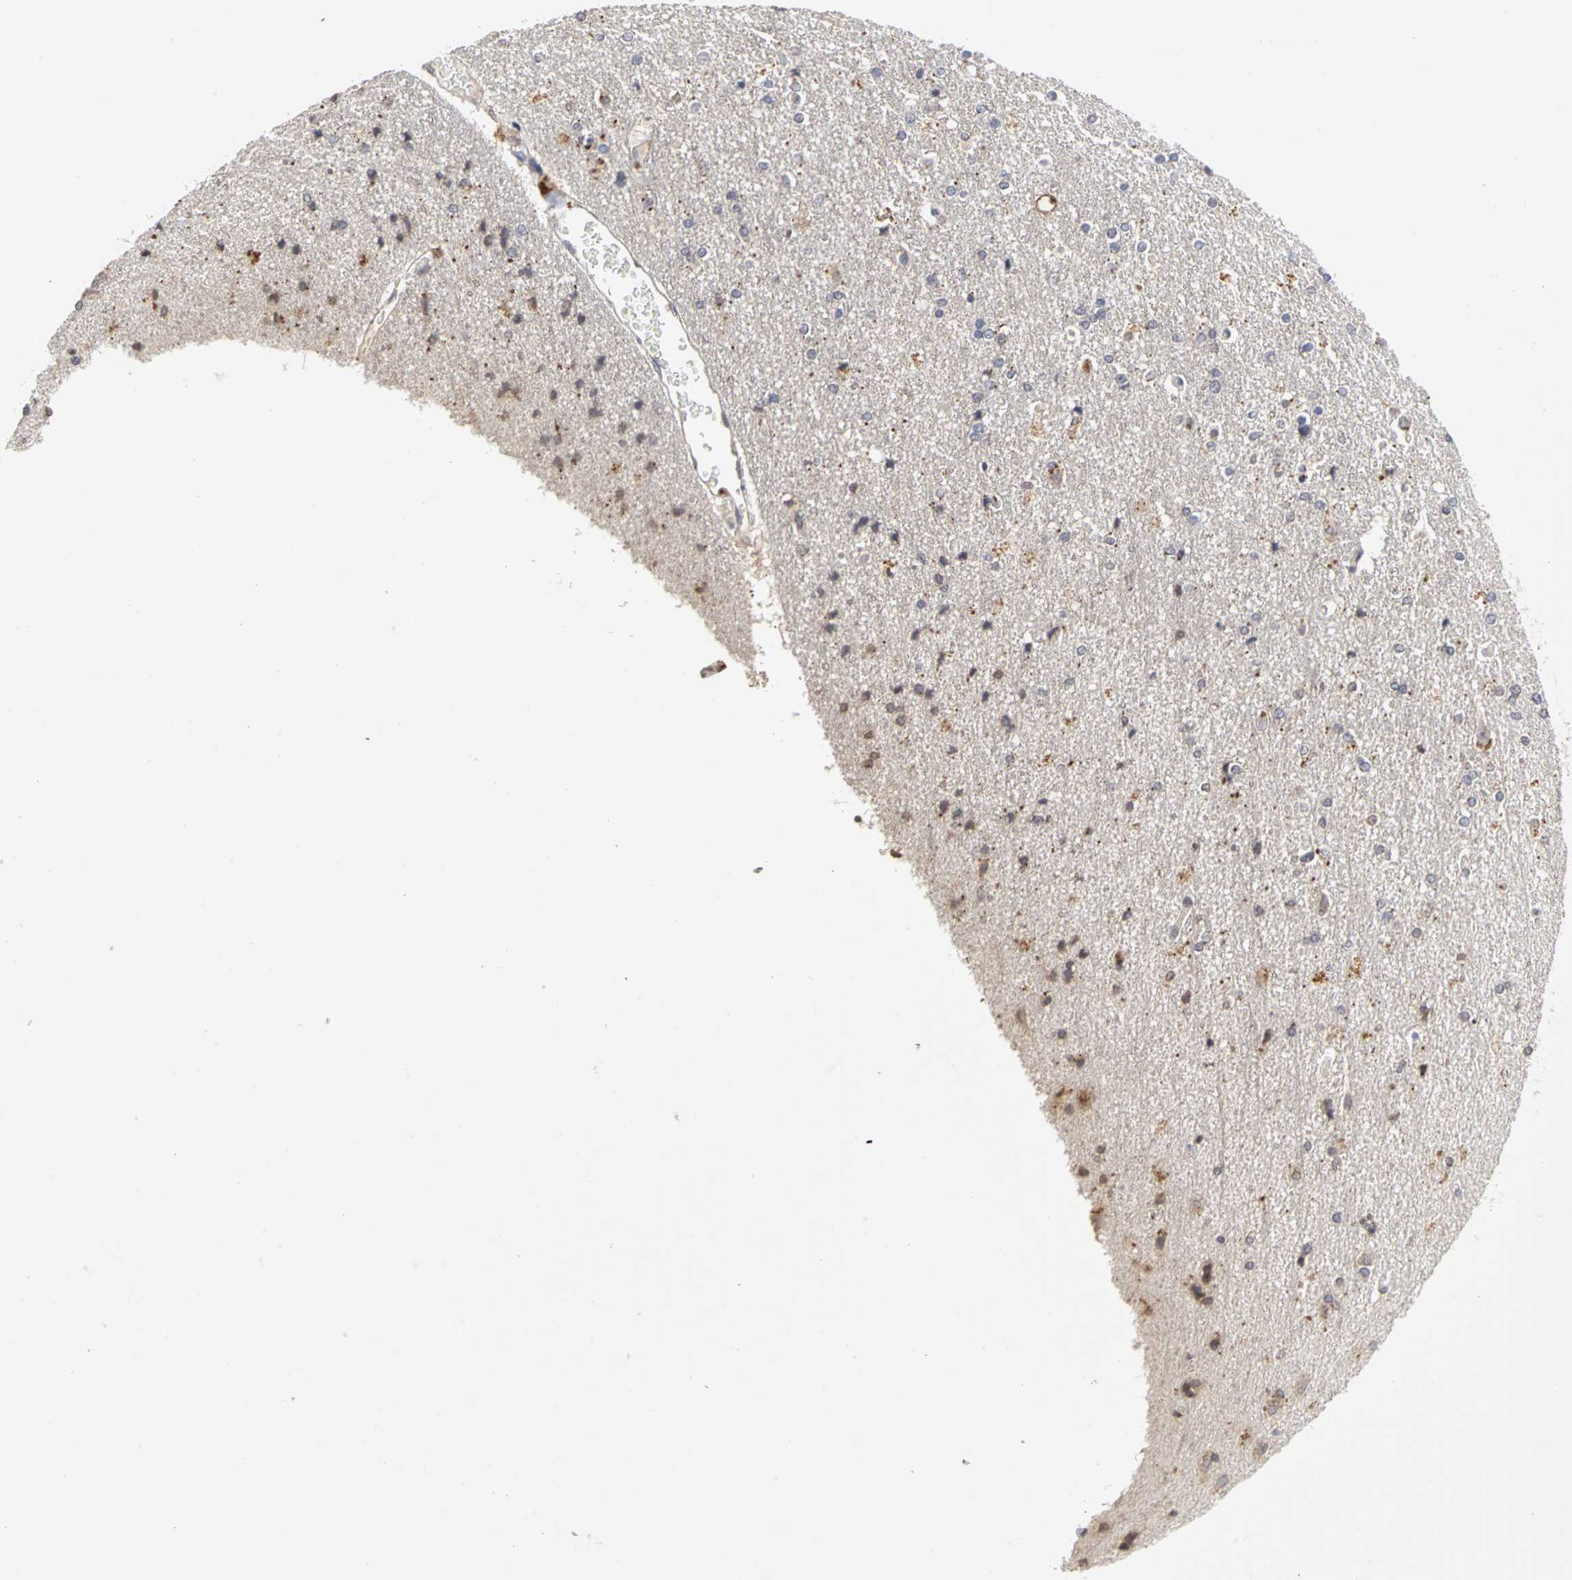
{"staining": {"intensity": "moderate", "quantity": "25%-75%", "location": "cytoplasmic/membranous,nuclear"}, "tissue": "caudate", "cell_type": "Glial cells", "image_type": "normal", "snomed": [{"axis": "morphology", "description": "Normal tissue, NOS"}, {"axis": "topography", "description": "Lateral ventricle wall"}], "caption": "Caudate was stained to show a protein in brown. There is medium levels of moderate cytoplasmic/membranous,nuclear positivity in approximately 25%-75% of glial cells. The staining is performed using DAB (3,3'-diaminobenzidine) brown chromogen to label protein expression. The nuclei are counter-stained blue using hematoxylin.", "gene": "IRAK1", "patient": {"sex": "female", "age": 54}}